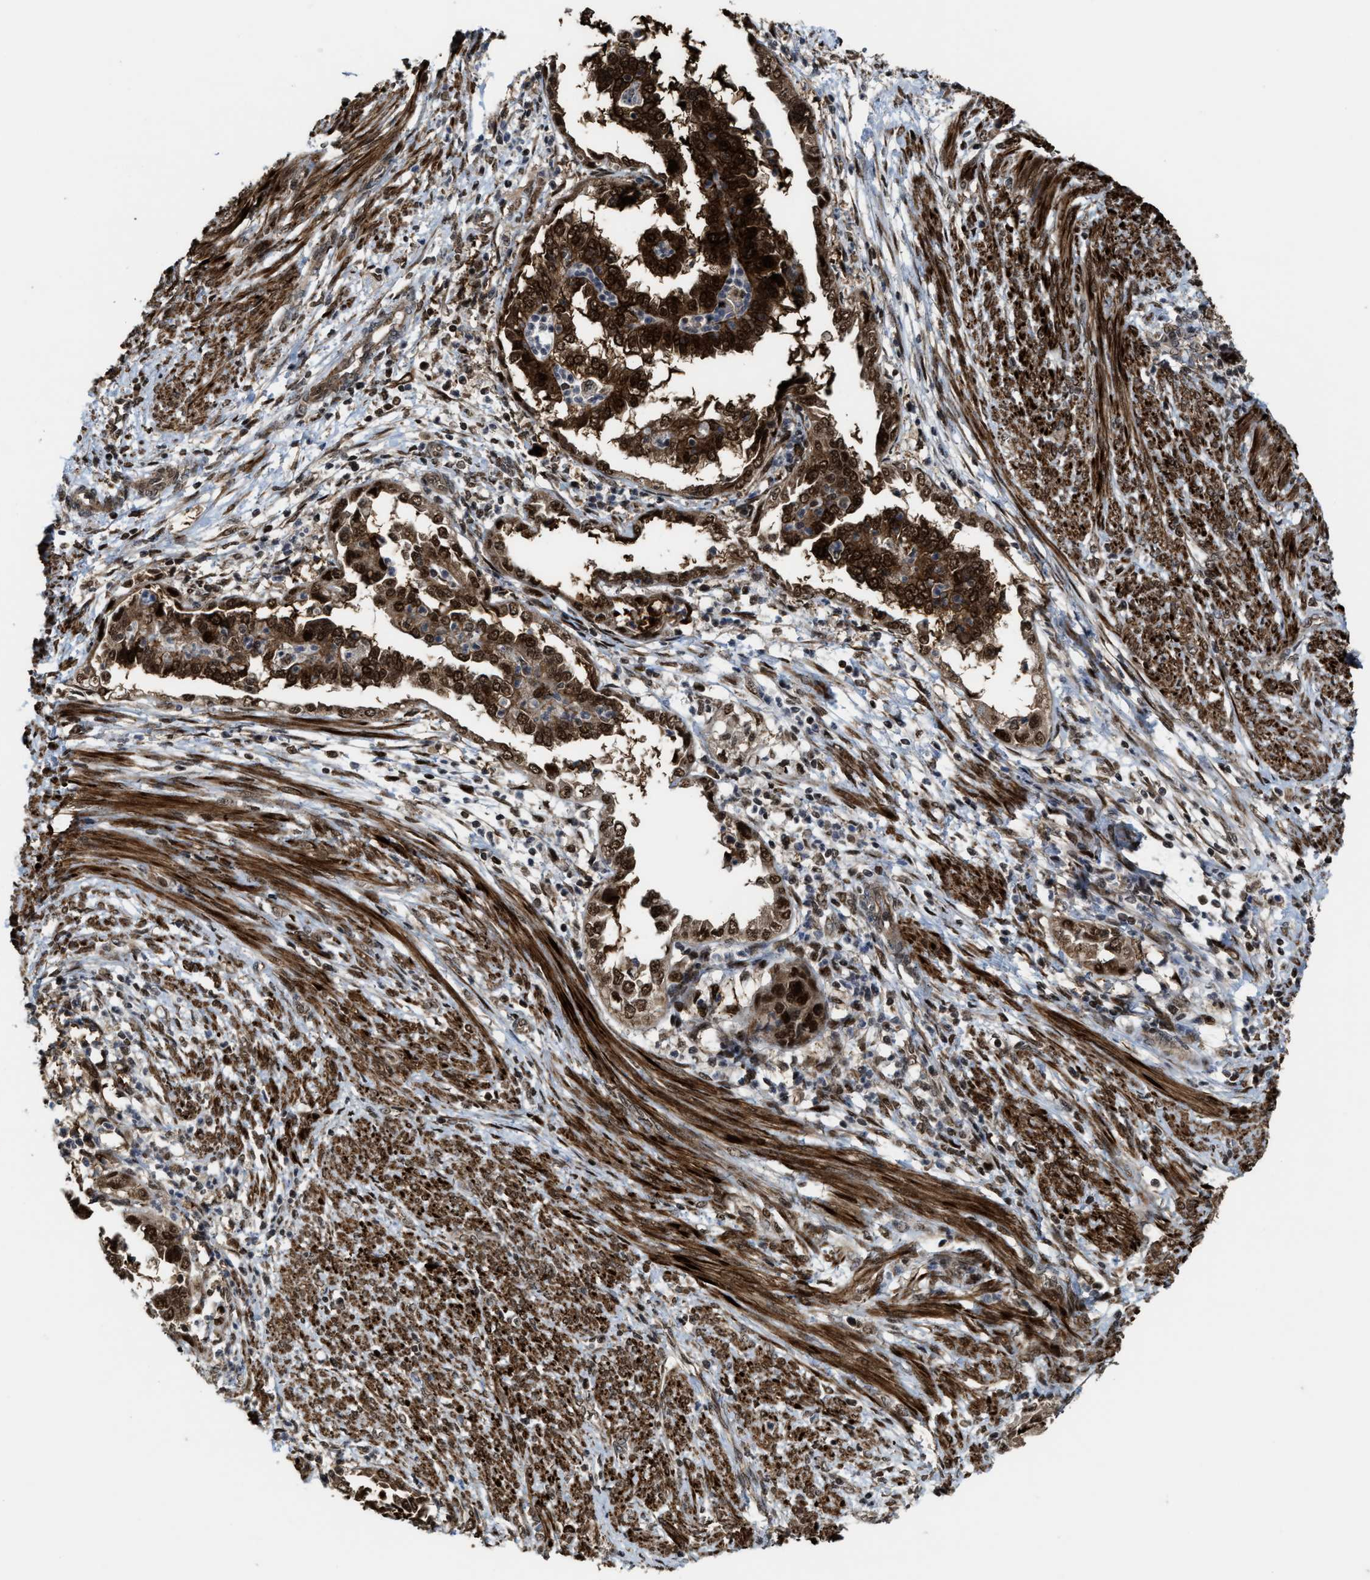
{"staining": {"intensity": "strong", "quantity": ">75%", "location": "cytoplasmic/membranous,nuclear"}, "tissue": "endometrial cancer", "cell_type": "Tumor cells", "image_type": "cancer", "snomed": [{"axis": "morphology", "description": "Adenocarcinoma, NOS"}, {"axis": "topography", "description": "Endometrium"}], "caption": "An immunohistochemistry (IHC) micrograph of tumor tissue is shown. Protein staining in brown shows strong cytoplasmic/membranous and nuclear positivity in adenocarcinoma (endometrial) within tumor cells. (Stains: DAB (3,3'-diaminobenzidine) in brown, nuclei in blue, Microscopy: brightfield microscopy at high magnification).", "gene": "ZNF250", "patient": {"sex": "female", "age": 85}}